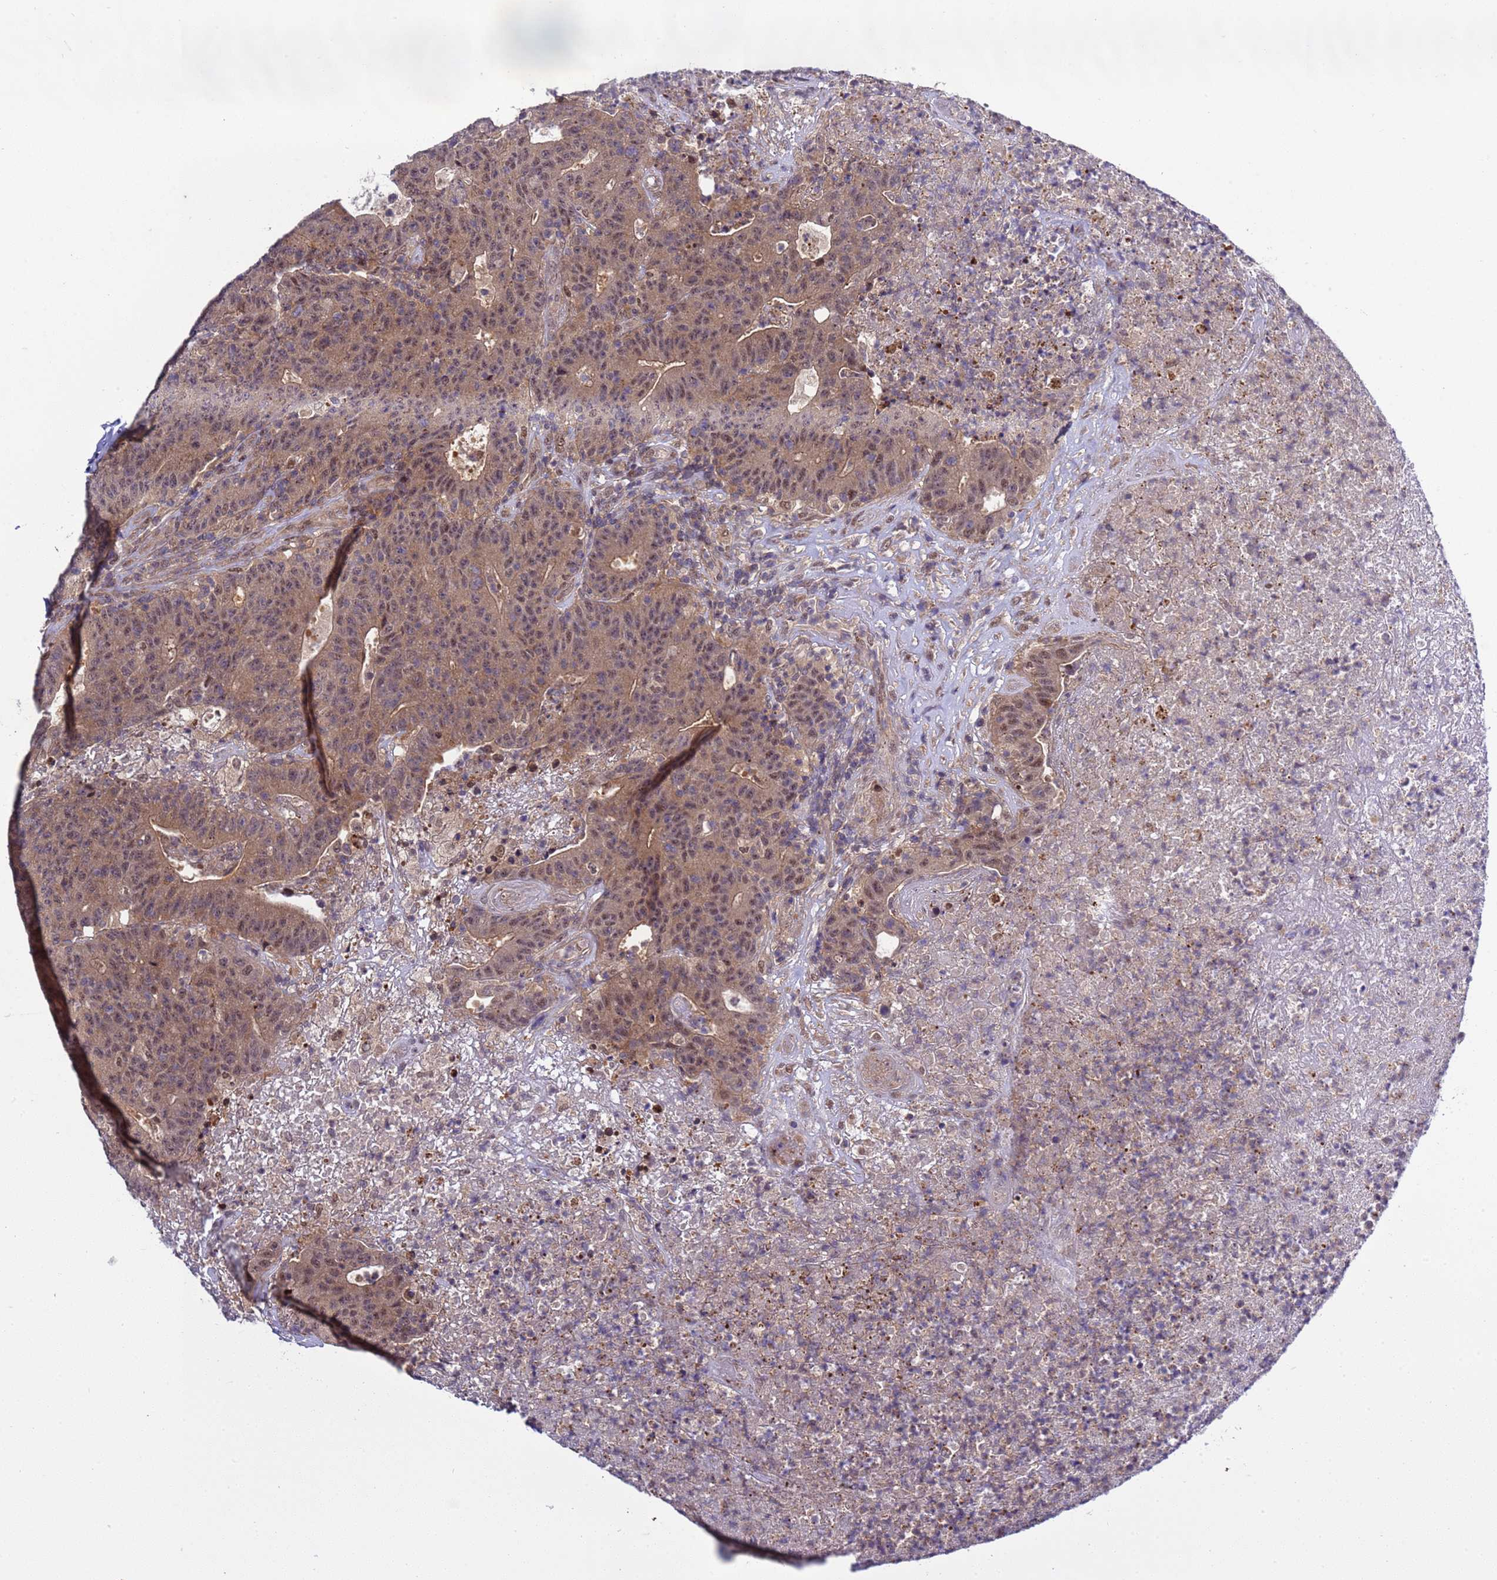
{"staining": {"intensity": "moderate", "quantity": ">75%", "location": "cytoplasmic/membranous,nuclear"}, "tissue": "colorectal cancer", "cell_type": "Tumor cells", "image_type": "cancer", "snomed": [{"axis": "morphology", "description": "Adenocarcinoma, NOS"}, {"axis": "topography", "description": "Colon"}], "caption": "Colorectal adenocarcinoma stained with a protein marker exhibits moderate staining in tumor cells.", "gene": "GEN1", "patient": {"sex": "female", "age": 75}}